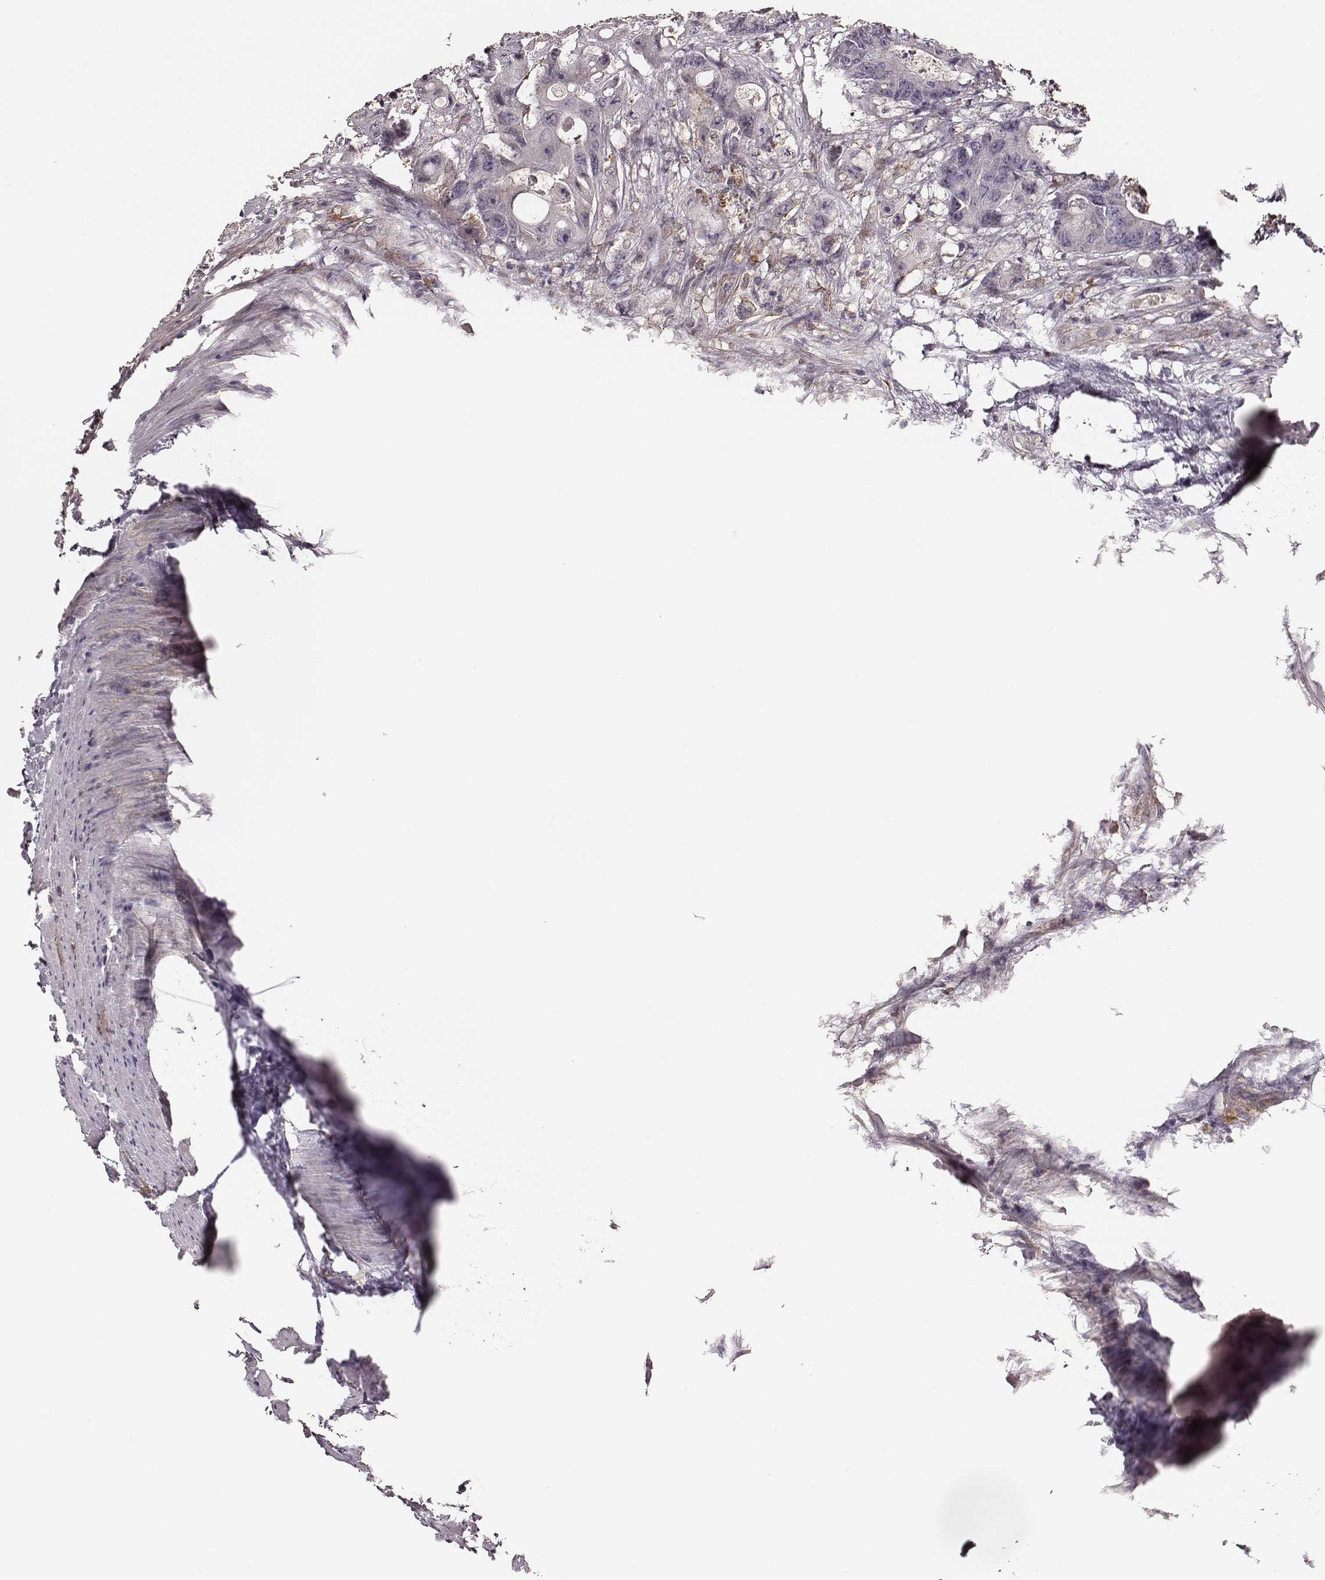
{"staining": {"intensity": "negative", "quantity": "none", "location": "none"}, "tissue": "colorectal cancer", "cell_type": "Tumor cells", "image_type": "cancer", "snomed": [{"axis": "morphology", "description": "Adenocarcinoma, NOS"}, {"axis": "topography", "description": "Rectum"}], "caption": "DAB immunohistochemical staining of human colorectal cancer (adenocarcinoma) demonstrates no significant staining in tumor cells.", "gene": "ZYX", "patient": {"sex": "male", "age": 54}}